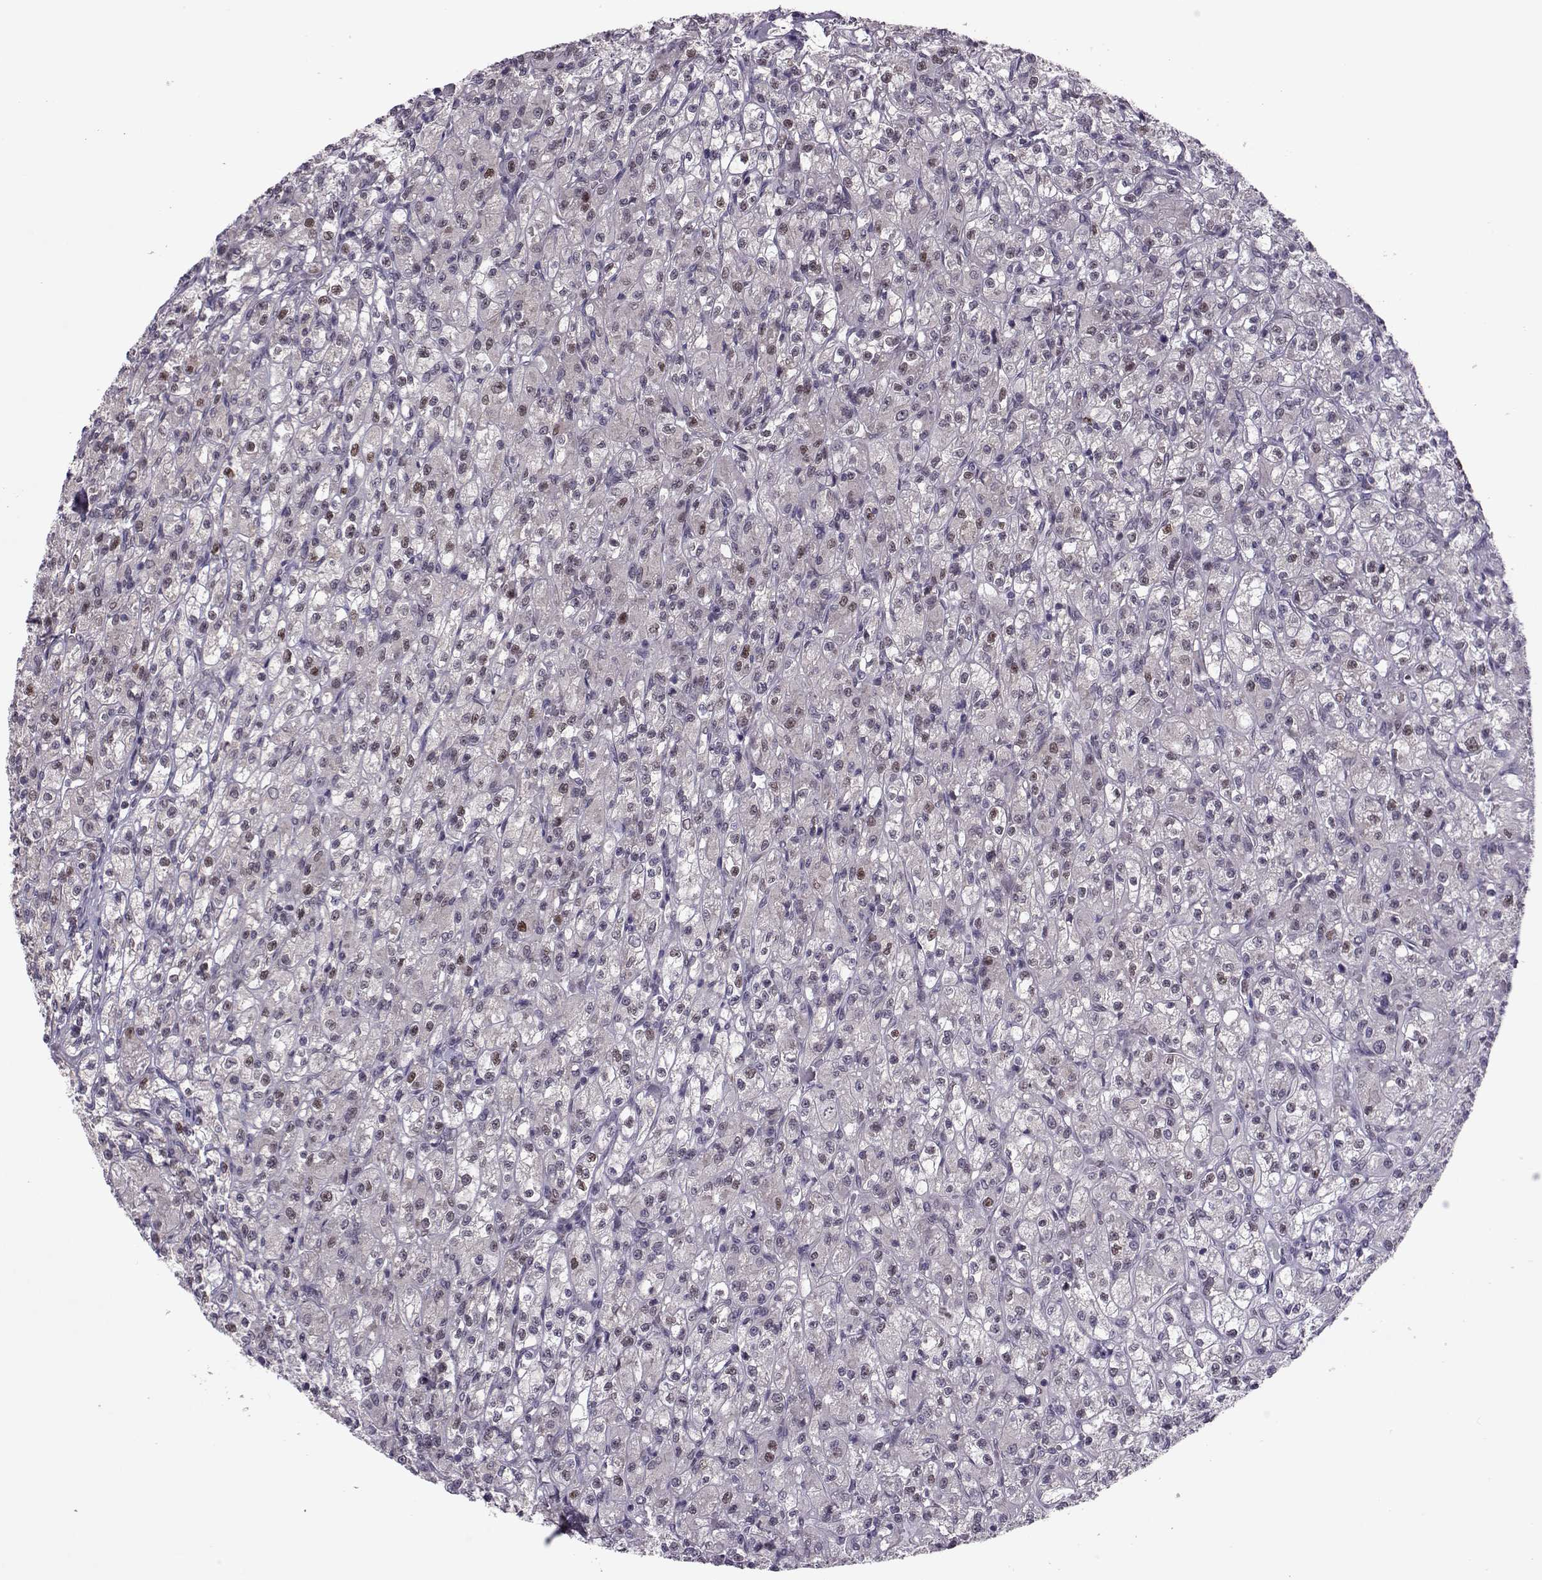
{"staining": {"intensity": "moderate", "quantity": "<25%", "location": "nuclear"}, "tissue": "renal cancer", "cell_type": "Tumor cells", "image_type": "cancer", "snomed": [{"axis": "morphology", "description": "Adenocarcinoma, NOS"}, {"axis": "topography", "description": "Kidney"}], "caption": "A high-resolution histopathology image shows immunohistochemistry staining of renal adenocarcinoma, which reveals moderate nuclear staining in about <25% of tumor cells. Using DAB (brown) and hematoxylin (blue) stains, captured at high magnification using brightfield microscopy.", "gene": "CDK4", "patient": {"sex": "female", "age": 70}}